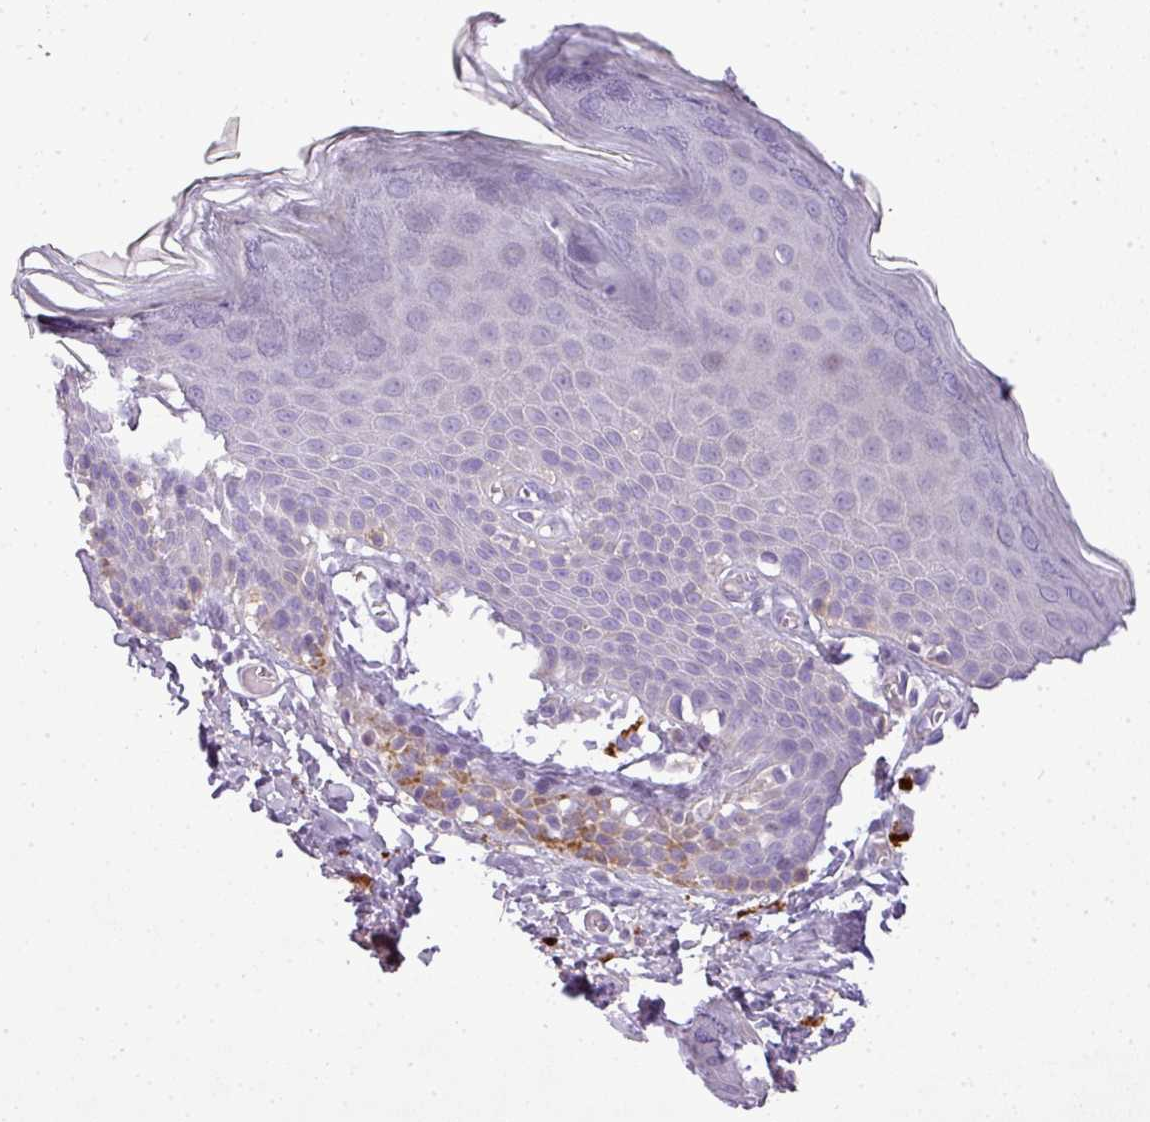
{"staining": {"intensity": "negative", "quantity": "none", "location": "none"}, "tissue": "skin", "cell_type": "Epidermal cells", "image_type": "normal", "snomed": [{"axis": "morphology", "description": "Normal tissue, NOS"}, {"axis": "topography", "description": "Anal"}], "caption": "DAB immunohistochemical staining of benign skin displays no significant positivity in epidermal cells.", "gene": "C4A", "patient": {"sex": "female", "age": 40}}